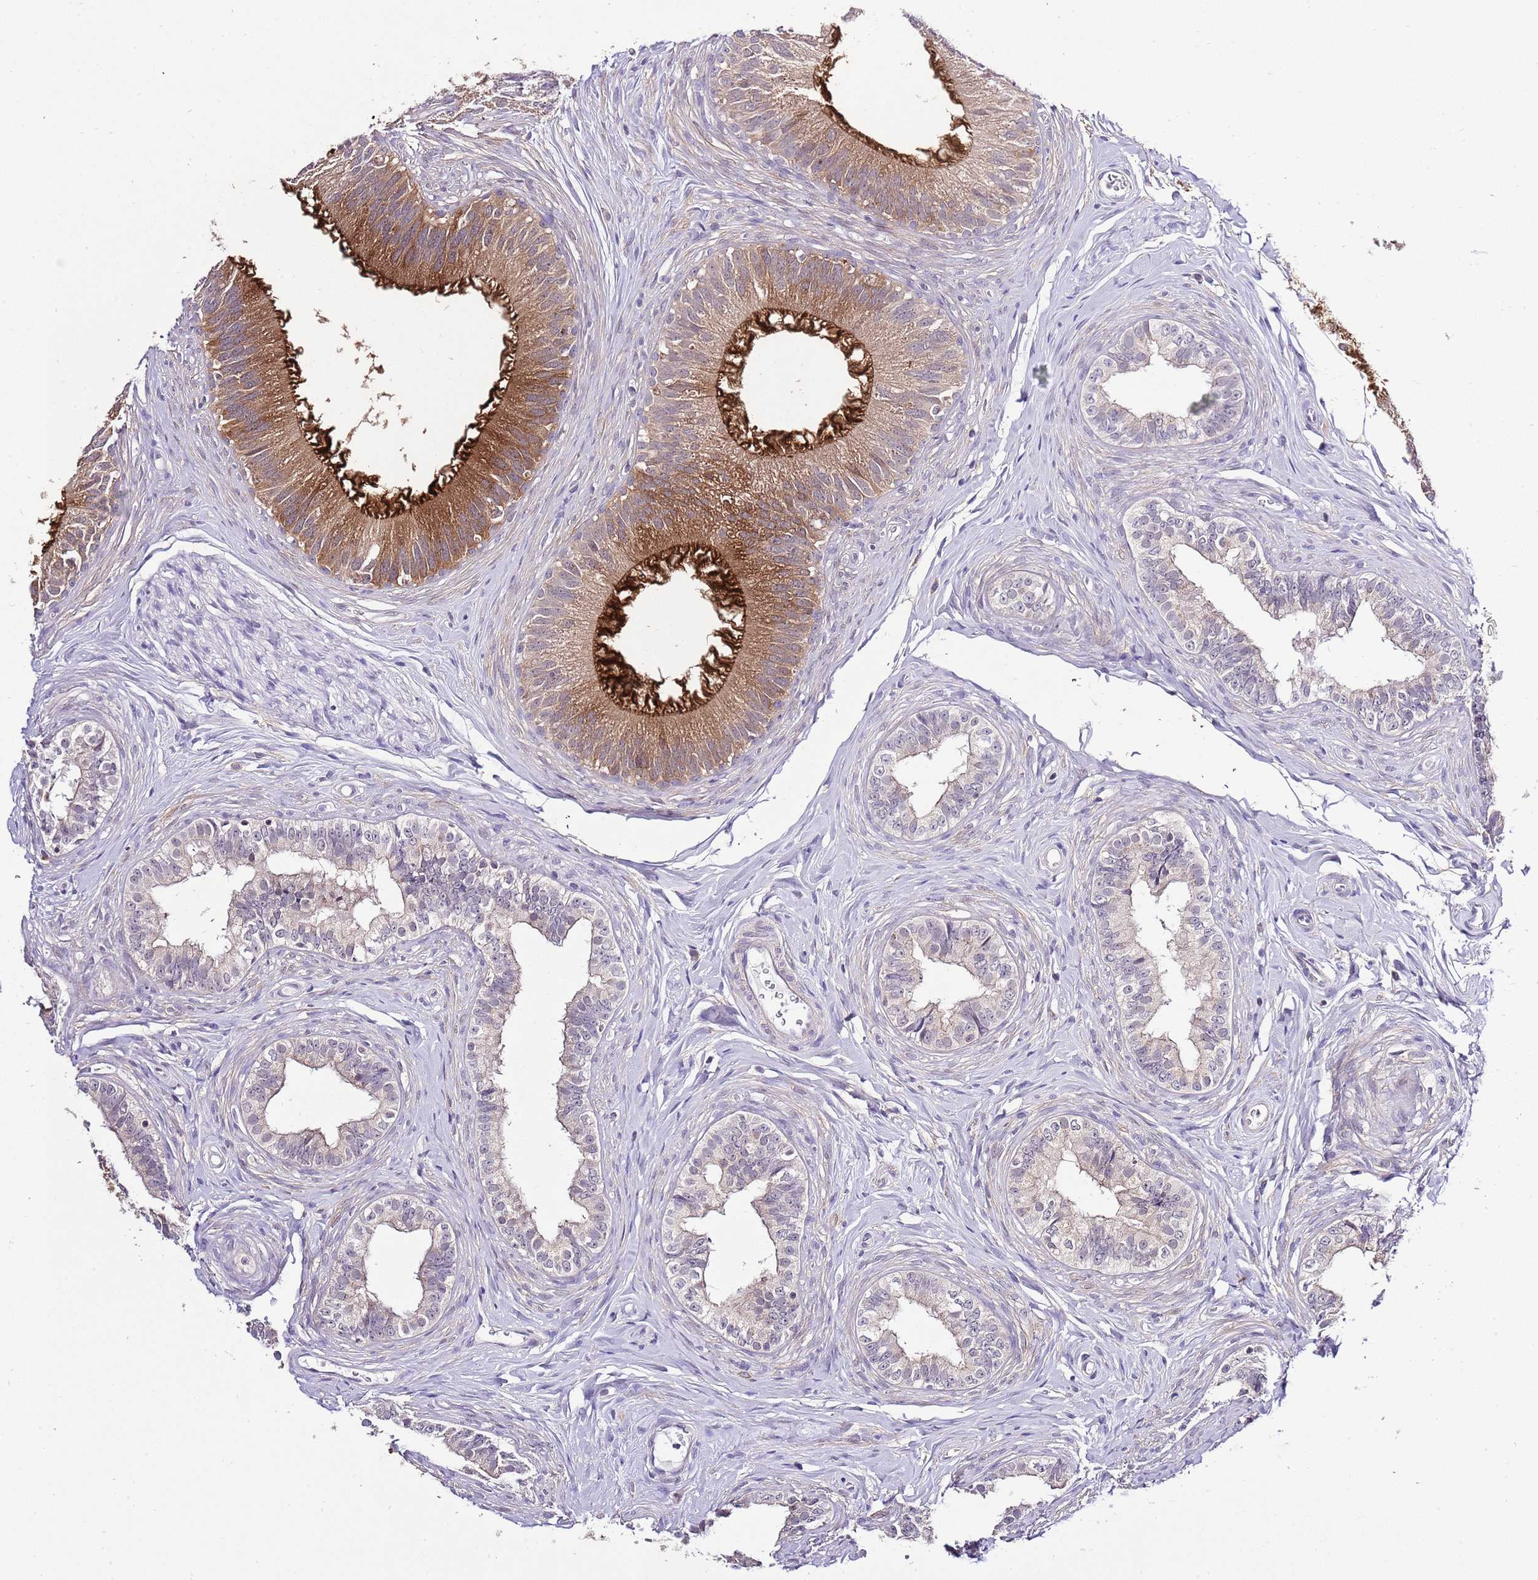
{"staining": {"intensity": "strong", "quantity": "25%-75%", "location": "cytoplasmic/membranous"}, "tissue": "epididymis", "cell_type": "Glandular cells", "image_type": "normal", "snomed": [{"axis": "morphology", "description": "Normal tissue, NOS"}, {"axis": "topography", "description": "Epididymis"}], "caption": "Approximately 25%-75% of glandular cells in normal human epididymis show strong cytoplasmic/membranous protein positivity as visualized by brown immunohistochemical staining.", "gene": "EFHD1", "patient": {"sex": "male", "age": 38}}